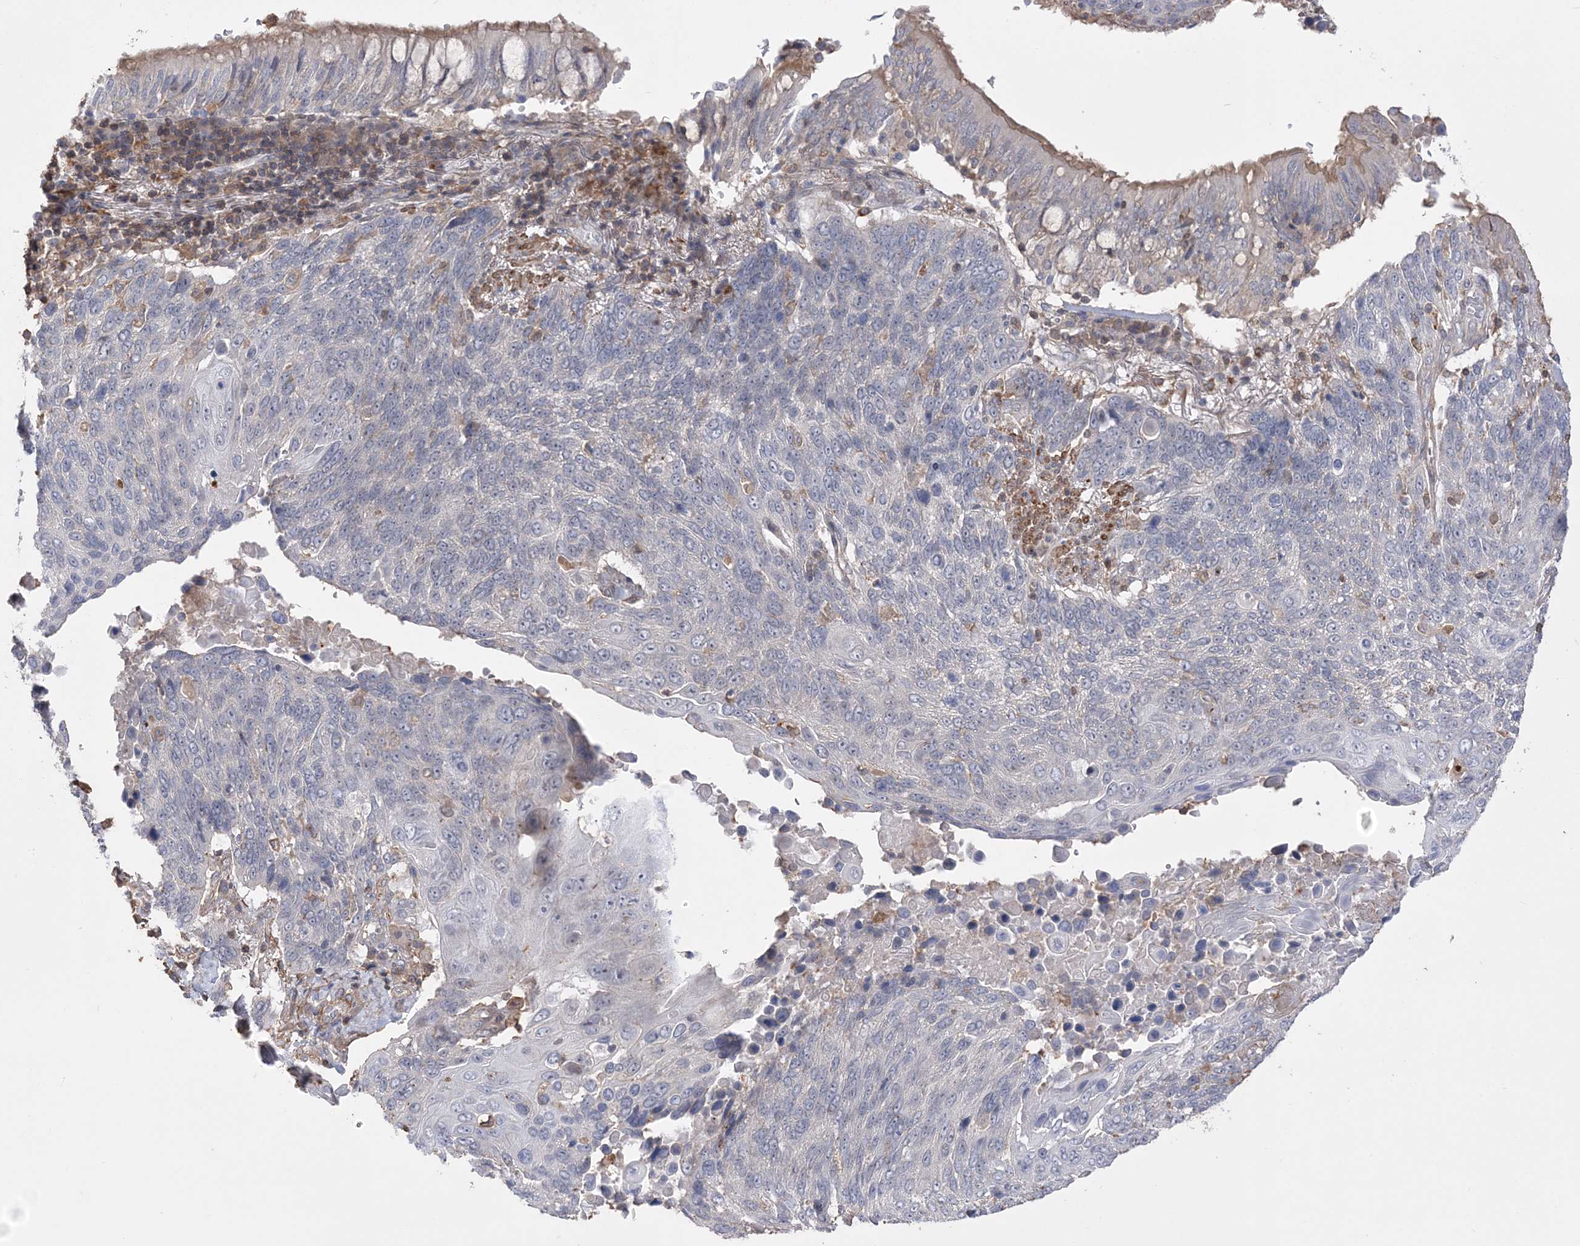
{"staining": {"intensity": "negative", "quantity": "none", "location": "none"}, "tissue": "lung cancer", "cell_type": "Tumor cells", "image_type": "cancer", "snomed": [{"axis": "morphology", "description": "Squamous cell carcinoma, NOS"}, {"axis": "topography", "description": "Lung"}], "caption": "The immunohistochemistry photomicrograph has no significant expression in tumor cells of lung cancer tissue.", "gene": "SLFN14", "patient": {"sex": "male", "age": 66}}